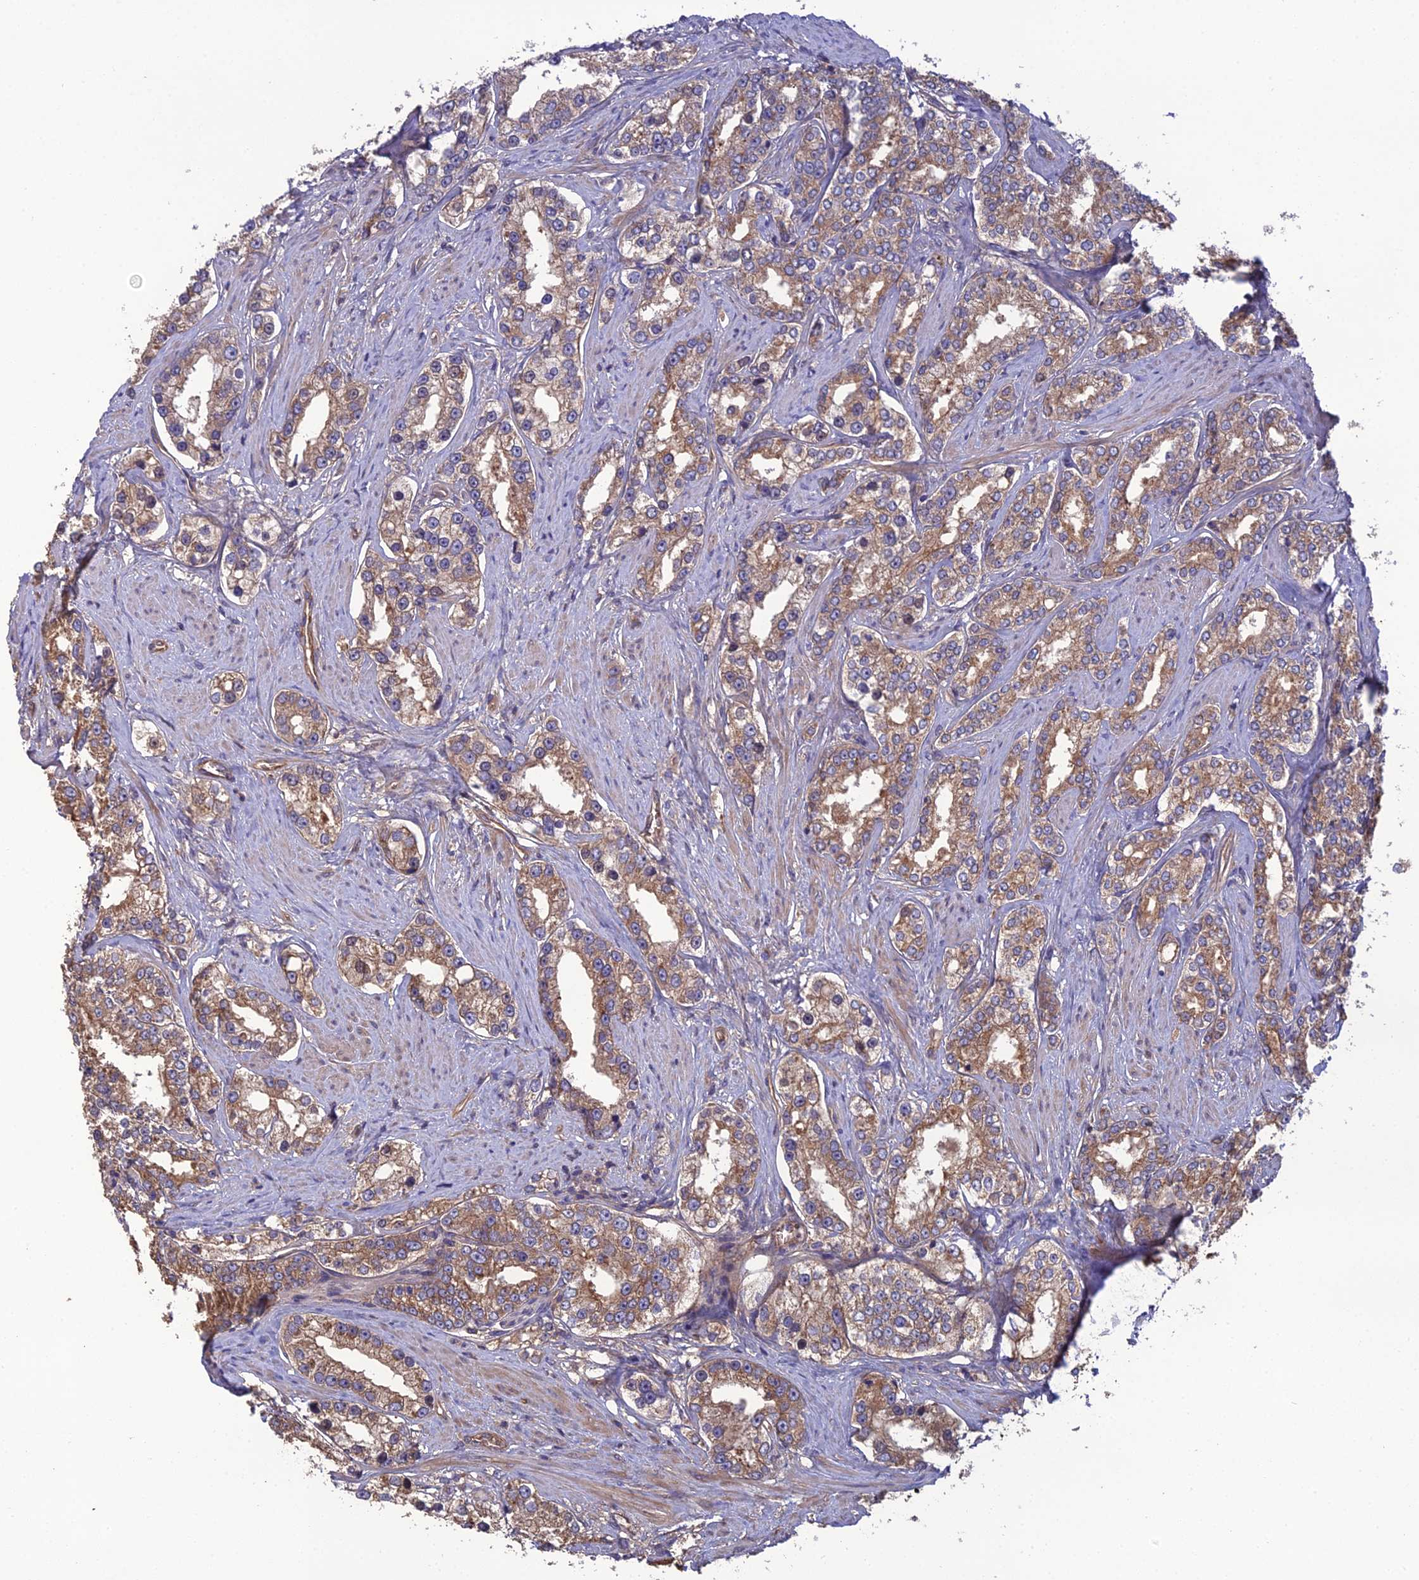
{"staining": {"intensity": "moderate", "quantity": "25%-75%", "location": "cytoplasmic/membranous"}, "tissue": "prostate cancer", "cell_type": "Tumor cells", "image_type": "cancer", "snomed": [{"axis": "morphology", "description": "Normal tissue, NOS"}, {"axis": "morphology", "description": "Adenocarcinoma, High grade"}, {"axis": "topography", "description": "Prostate"}], "caption": "This is a histology image of immunohistochemistry (IHC) staining of prostate high-grade adenocarcinoma, which shows moderate staining in the cytoplasmic/membranous of tumor cells.", "gene": "GALR2", "patient": {"sex": "male", "age": 83}}